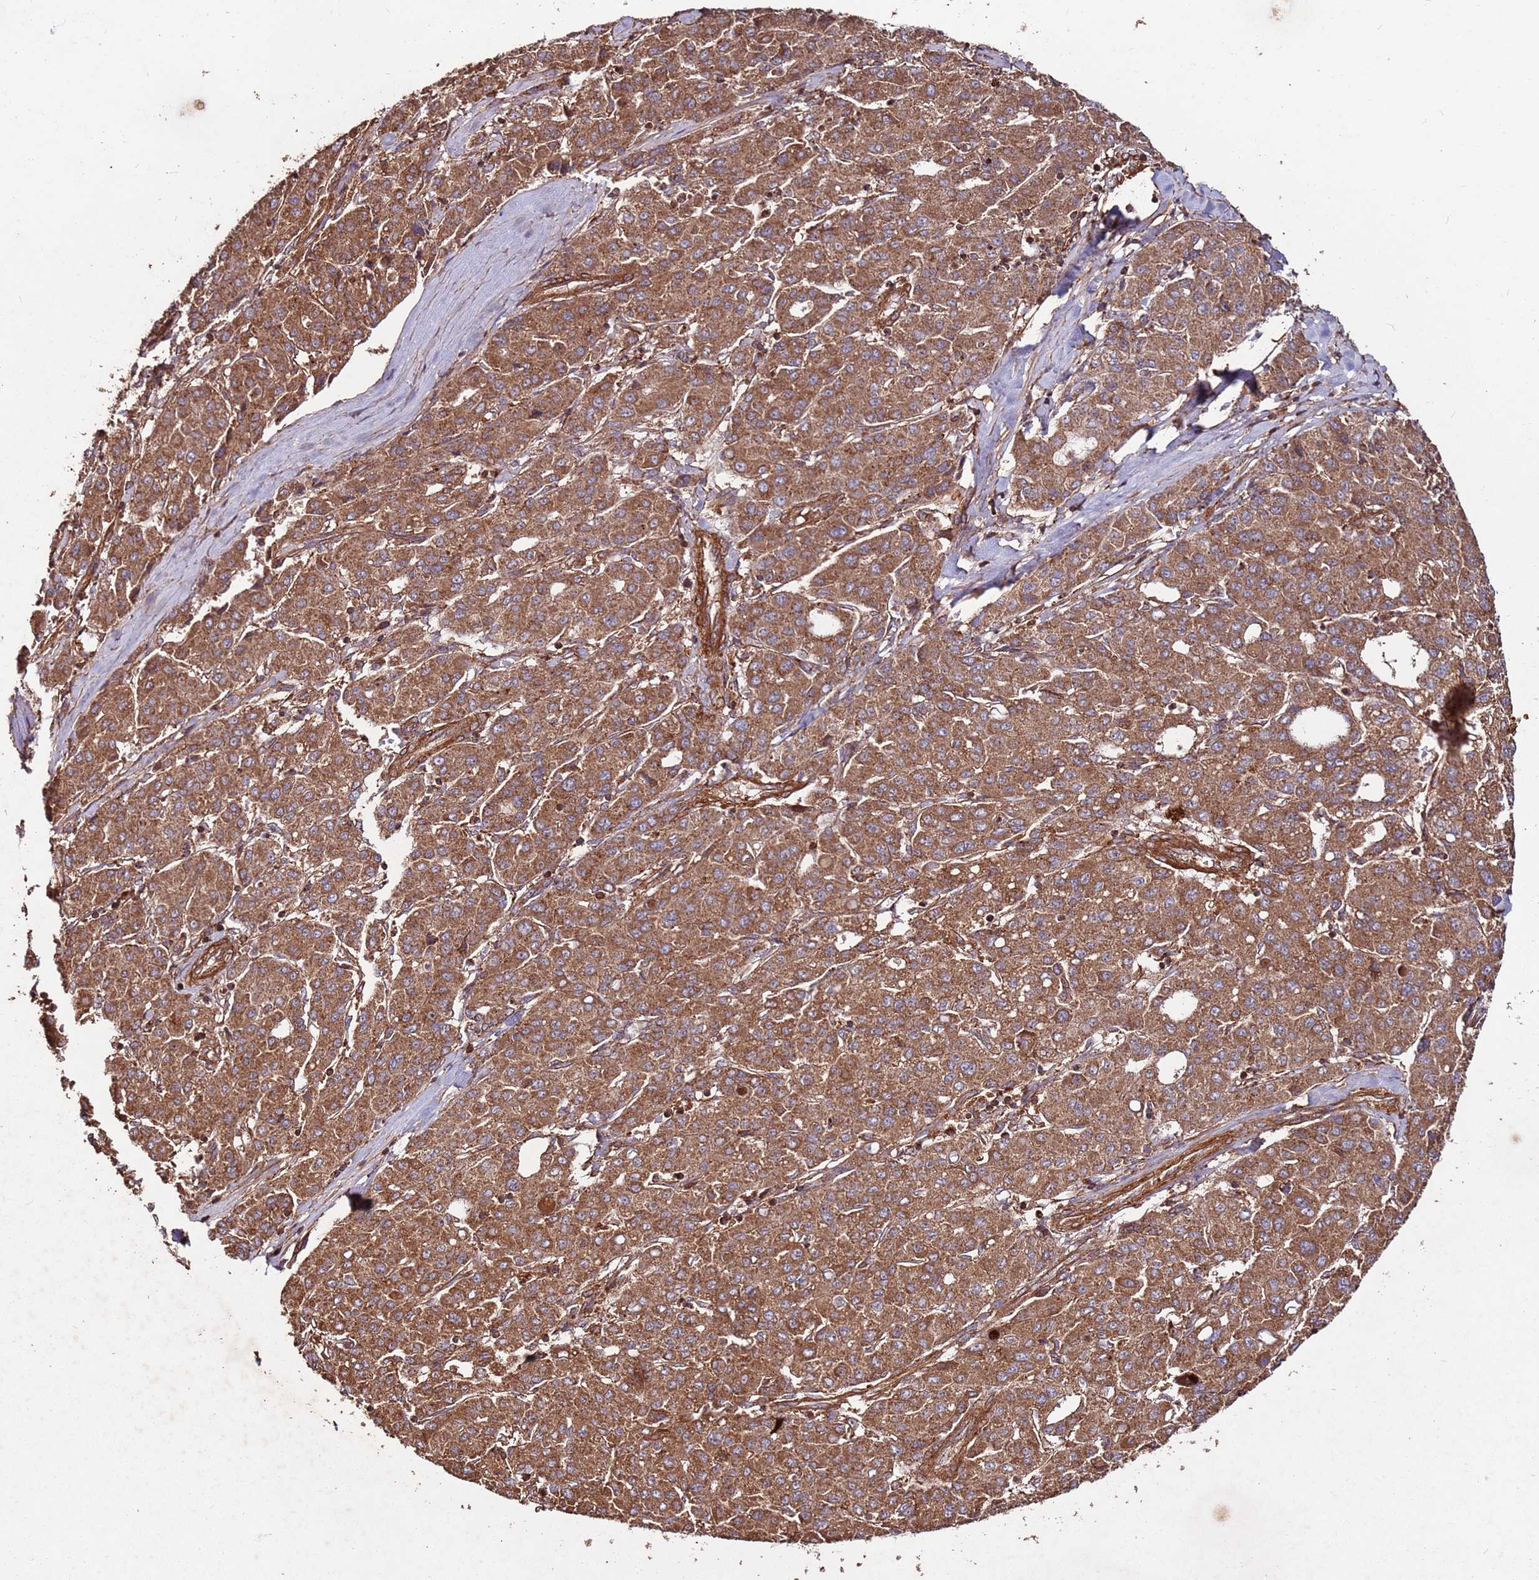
{"staining": {"intensity": "strong", "quantity": ">75%", "location": "cytoplasmic/membranous"}, "tissue": "liver cancer", "cell_type": "Tumor cells", "image_type": "cancer", "snomed": [{"axis": "morphology", "description": "Carcinoma, Hepatocellular, NOS"}, {"axis": "topography", "description": "Liver"}], "caption": "Human hepatocellular carcinoma (liver) stained with a protein marker shows strong staining in tumor cells.", "gene": "FAM186A", "patient": {"sex": "male", "age": 65}}